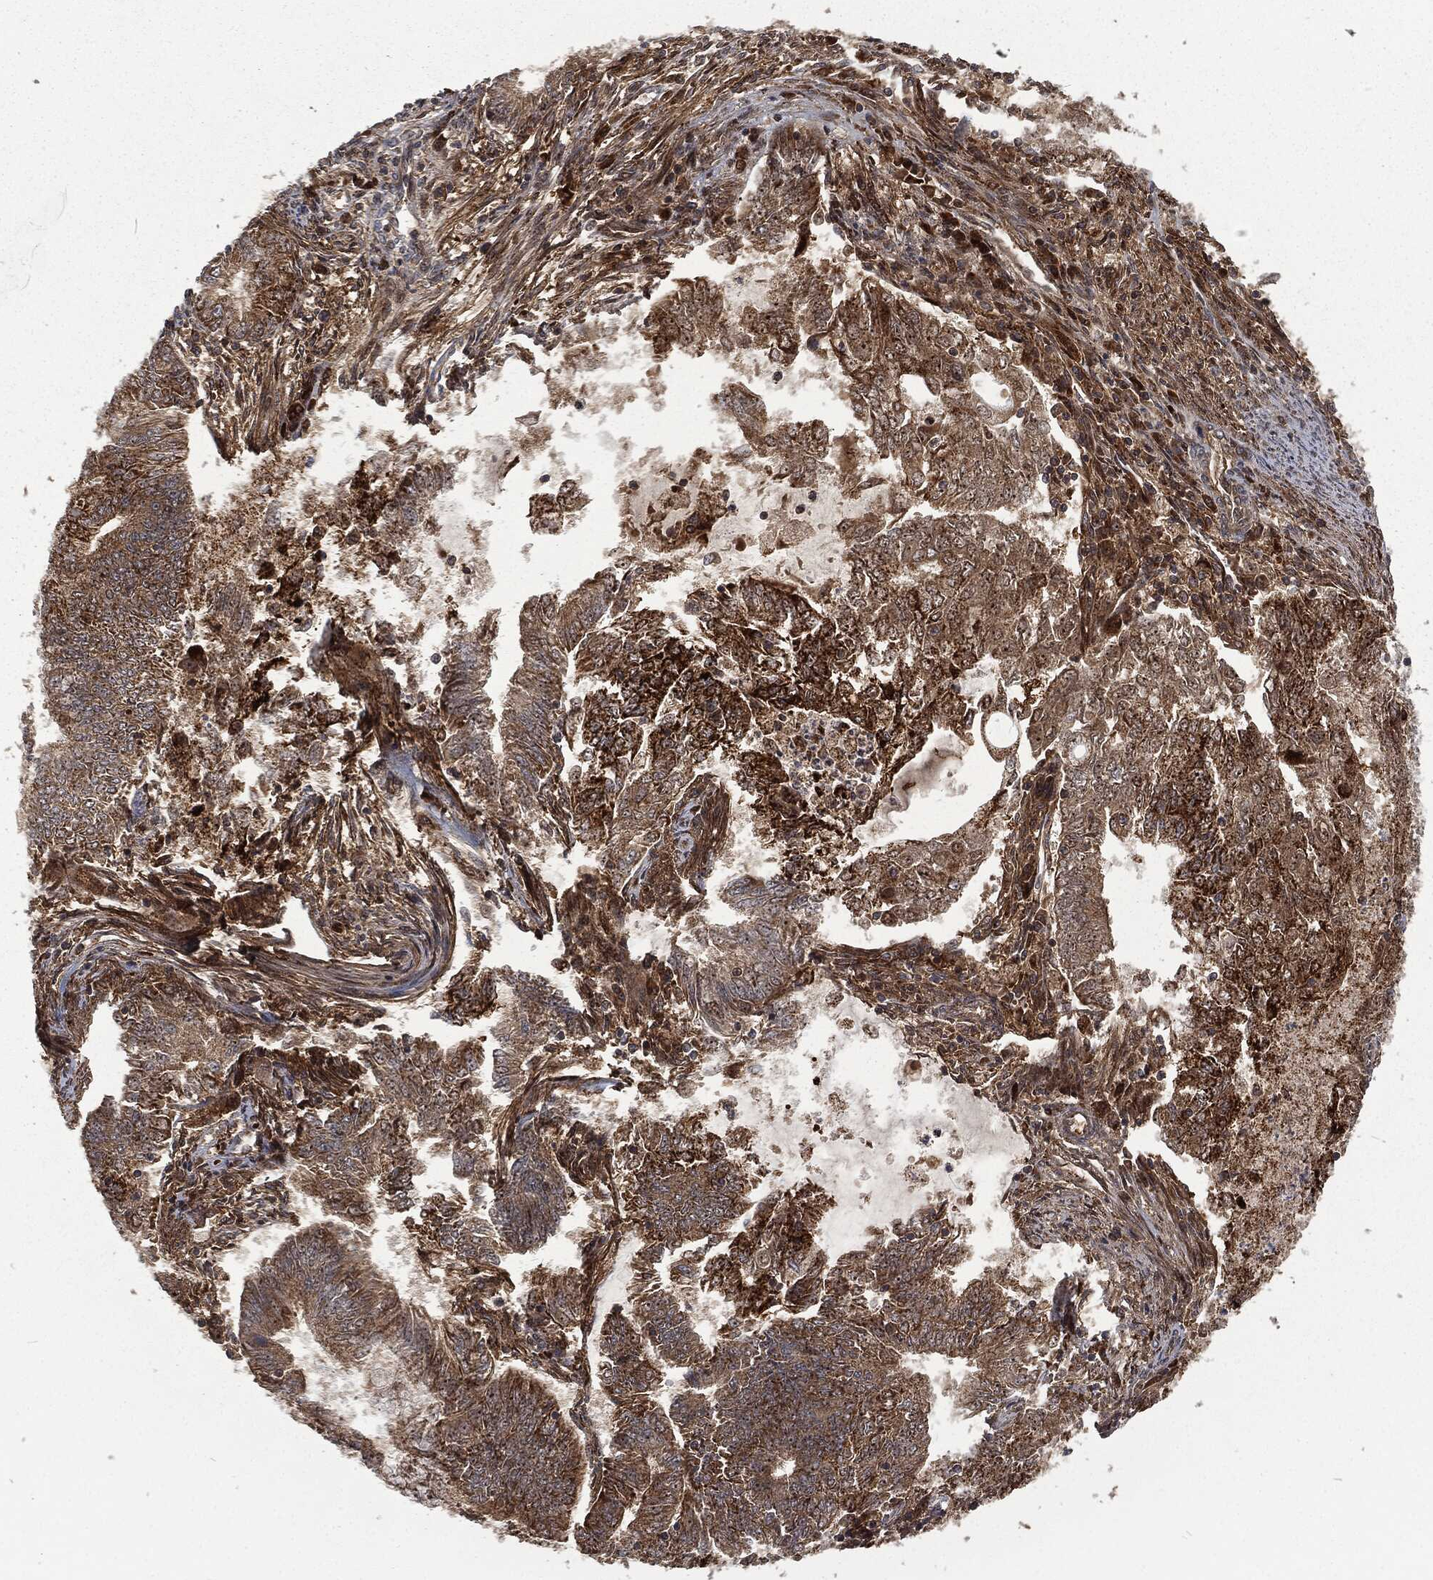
{"staining": {"intensity": "strong", "quantity": ">75%", "location": "cytoplasmic/membranous"}, "tissue": "endometrial cancer", "cell_type": "Tumor cells", "image_type": "cancer", "snomed": [{"axis": "morphology", "description": "Adenocarcinoma, NOS"}, {"axis": "topography", "description": "Endometrium"}], "caption": "Brown immunohistochemical staining in endometrial cancer (adenocarcinoma) shows strong cytoplasmic/membranous positivity in about >75% of tumor cells.", "gene": "RFTN1", "patient": {"sex": "female", "age": 62}}